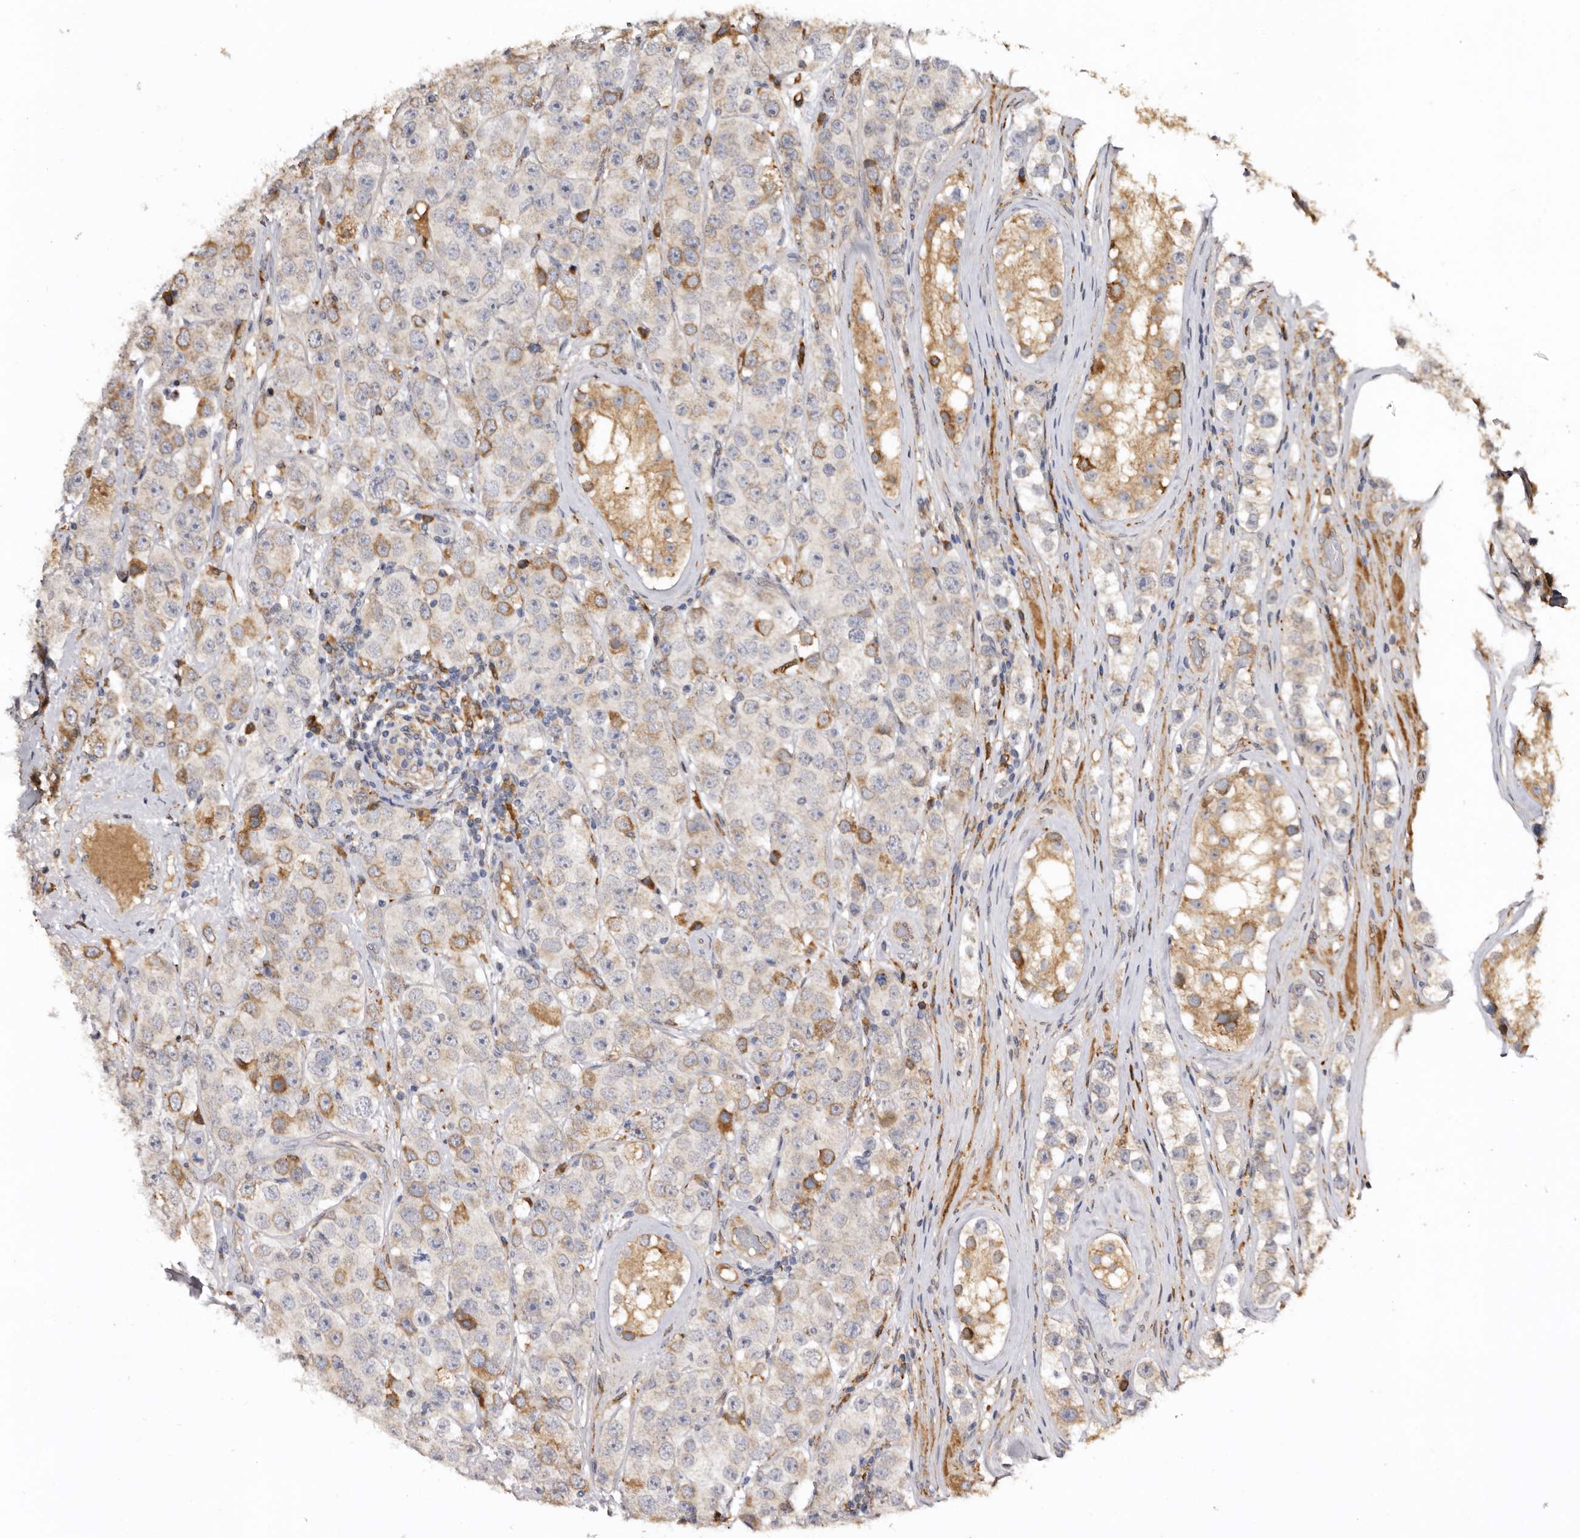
{"staining": {"intensity": "moderate", "quantity": "<25%", "location": "cytoplasmic/membranous"}, "tissue": "testis cancer", "cell_type": "Tumor cells", "image_type": "cancer", "snomed": [{"axis": "morphology", "description": "Seminoma, NOS"}, {"axis": "topography", "description": "Testis"}], "caption": "The micrograph reveals staining of testis cancer, revealing moderate cytoplasmic/membranous protein staining (brown color) within tumor cells.", "gene": "INKA2", "patient": {"sex": "male", "age": 28}}